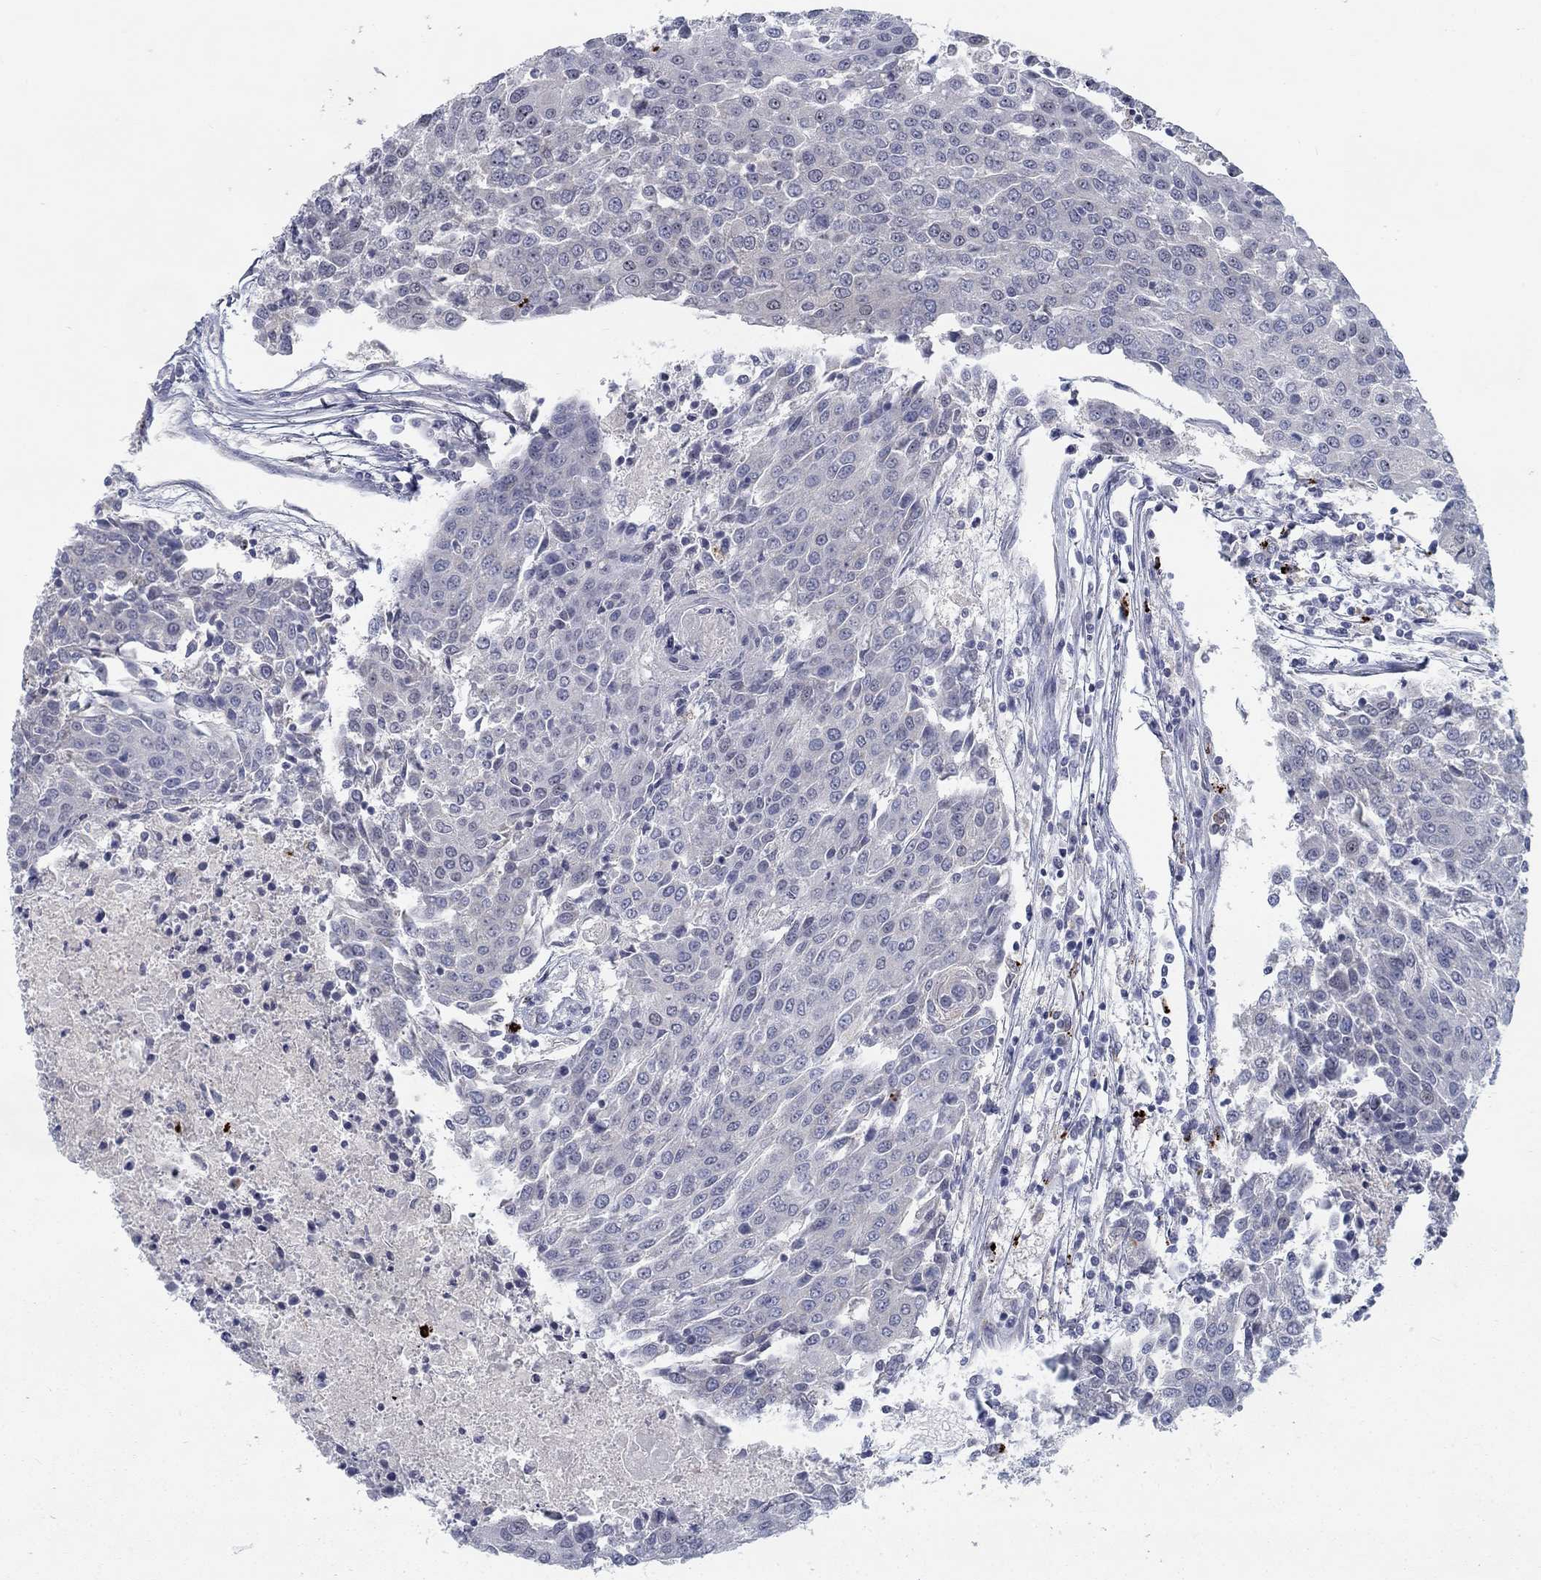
{"staining": {"intensity": "negative", "quantity": "none", "location": "none"}, "tissue": "urothelial cancer", "cell_type": "Tumor cells", "image_type": "cancer", "snomed": [{"axis": "morphology", "description": "Urothelial carcinoma, High grade"}, {"axis": "topography", "description": "Urinary bladder"}], "caption": "Urothelial carcinoma (high-grade) was stained to show a protein in brown. There is no significant positivity in tumor cells. The staining is performed using DAB (3,3'-diaminobenzidine) brown chromogen with nuclei counter-stained in using hematoxylin.", "gene": "MTSS2", "patient": {"sex": "female", "age": 85}}